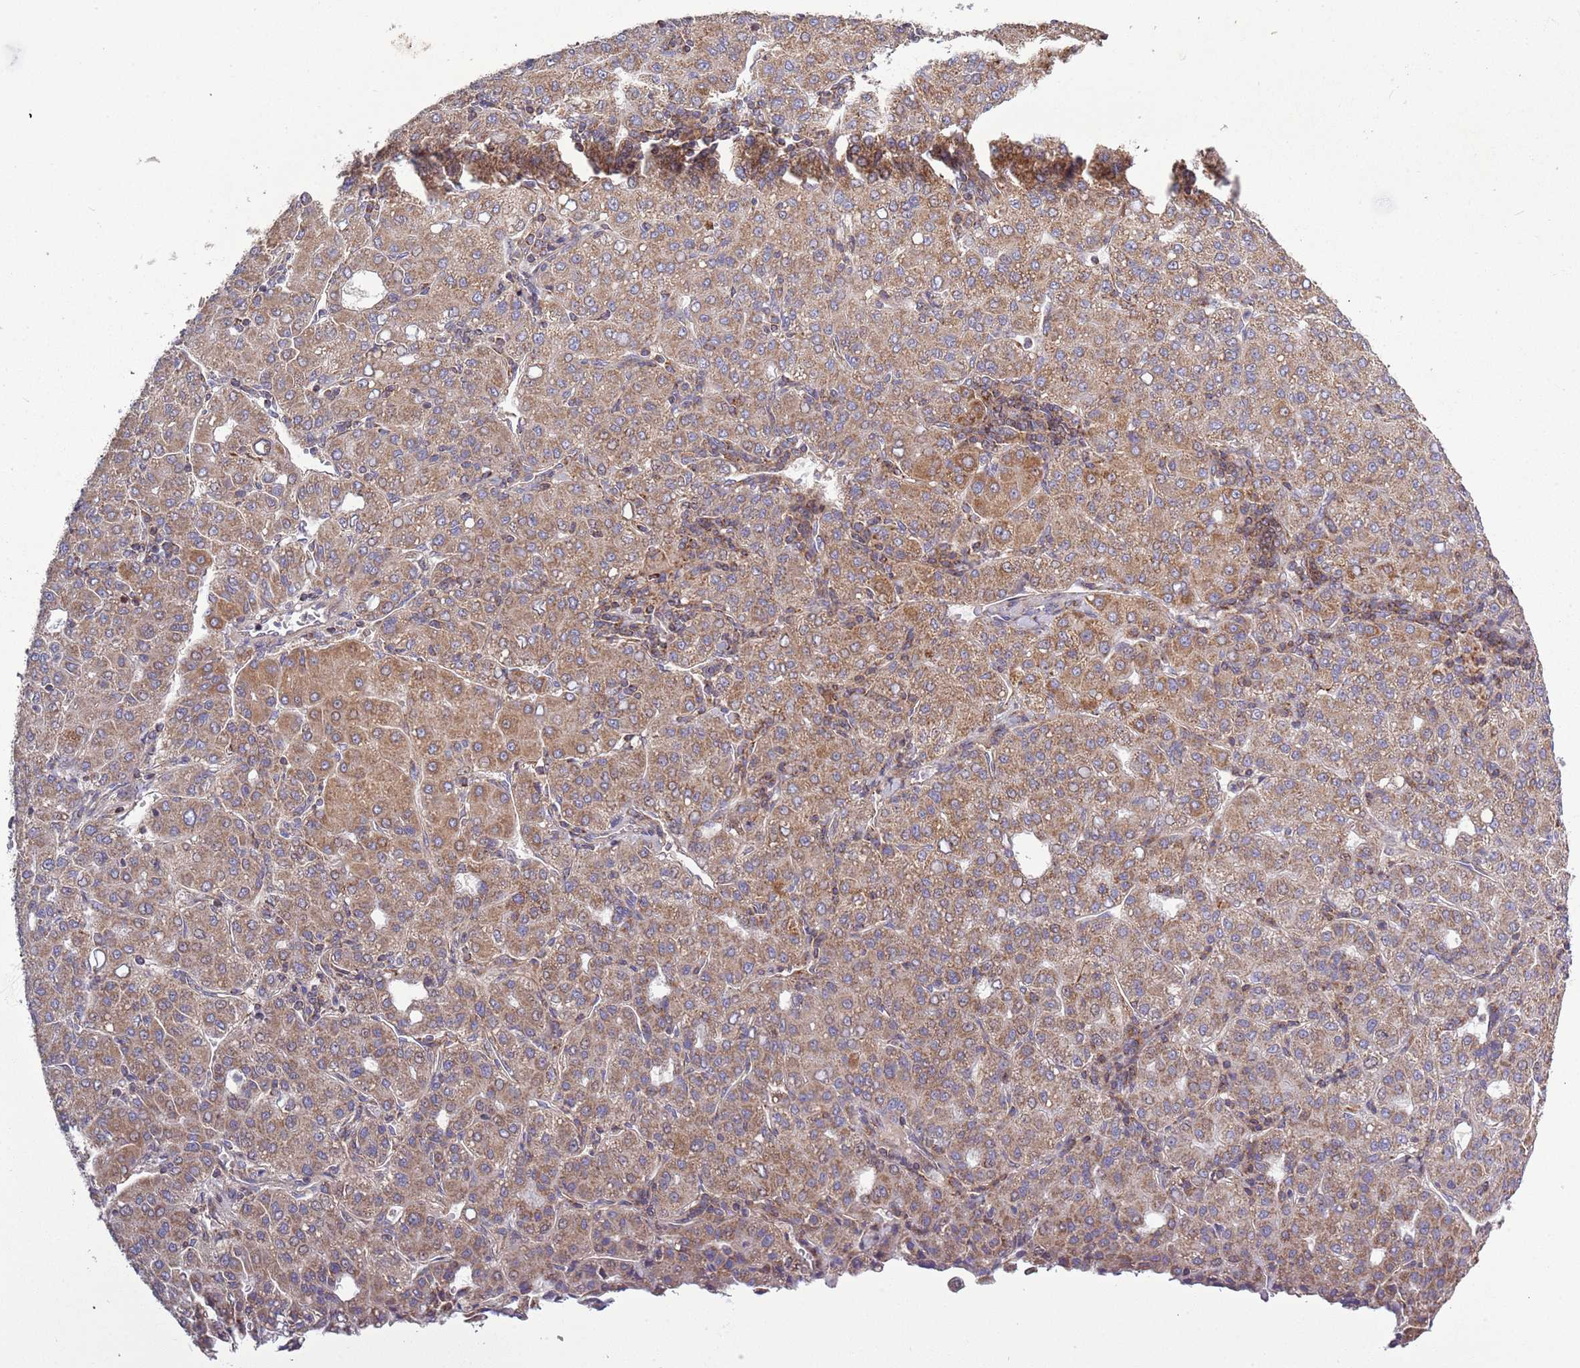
{"staining": {"intensity": "moderate", "quantity": ">75%", "location": "cytoplasmic/membranous"}, "tissue": "liver cancer", "cell_type": "Tumor cells", "image_type": "cancer", "snomed": [{"axis": "morphology", "description": "Carcinoma, Hepatocellular, NOS"}, {"axis": "topography", "description": "Liver"}], "caption": "Liver hepatocellular carcinoma tissue reveals moderate cytoplasmic/membranous expression in about >75% of tumor cells, visualized by immunohistochemistry. The staining is performed using DAB brown chromogen to label protein expression. The nuclei are counter-stained blue using hematoxylin.", "gene": "IRS4", "patient": {"sex": "male", "age": 65}}